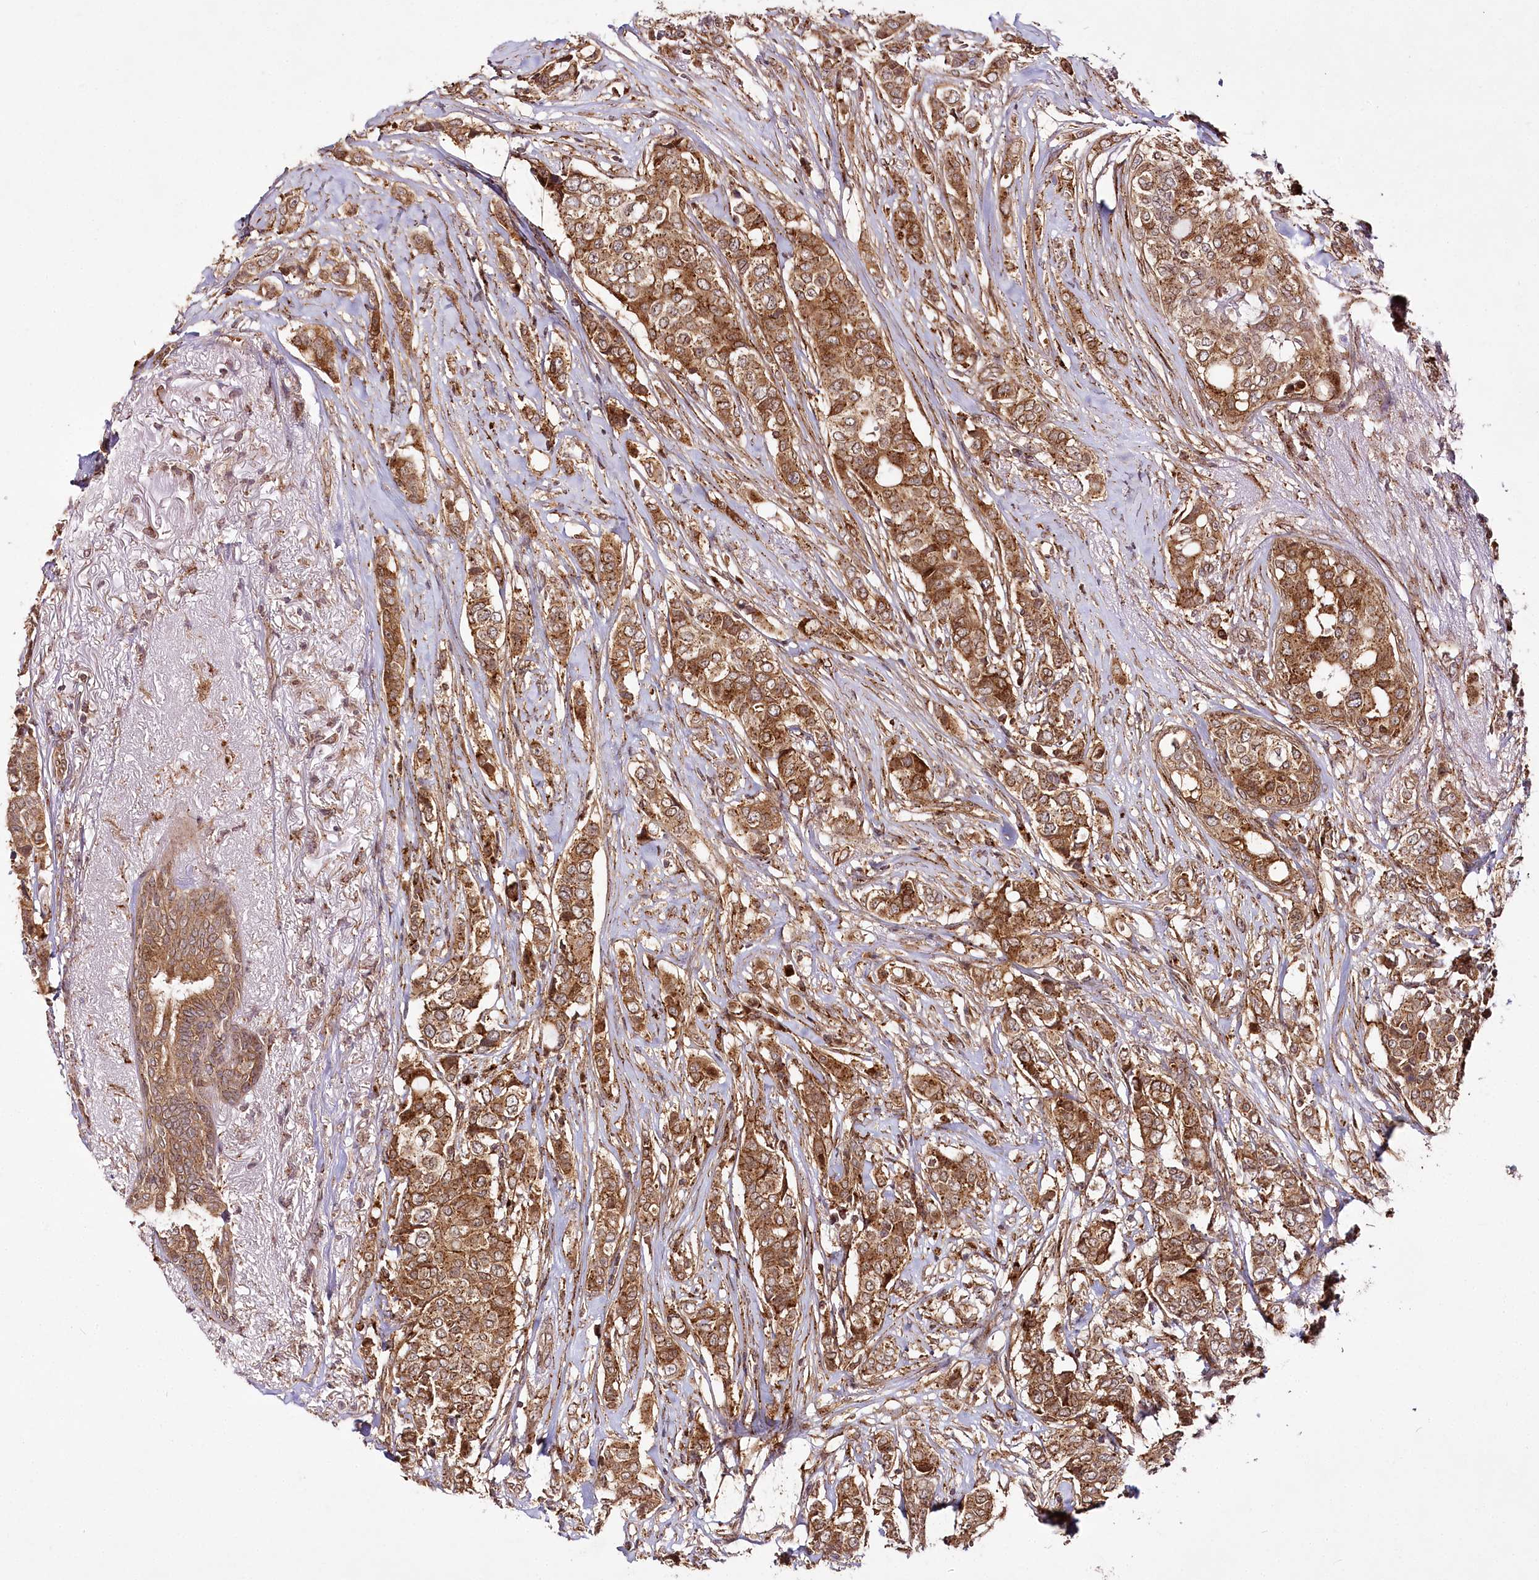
{"staining": {"intensity": "moderate", "quantity": ">75%", "location": "cytoplasmic/membranous"}, "tissue": "breast cancer", "cell_type": "Tumor cells", "image_type": "cancer", "snomed": [{"axis": "morphology", "description": "Lobular carcinoma"}, {"axis": "topography", "description": "Breast"}], "caption": "Approximately >75% of tumor cells in human breast cancer (lobular carcinoma) display moderate cytoplasmic/membranous protein staining as visualized by brown immunohistochemical staining.", "gene": "COPG1", "patient": {"sex": "female", "age": 51}}